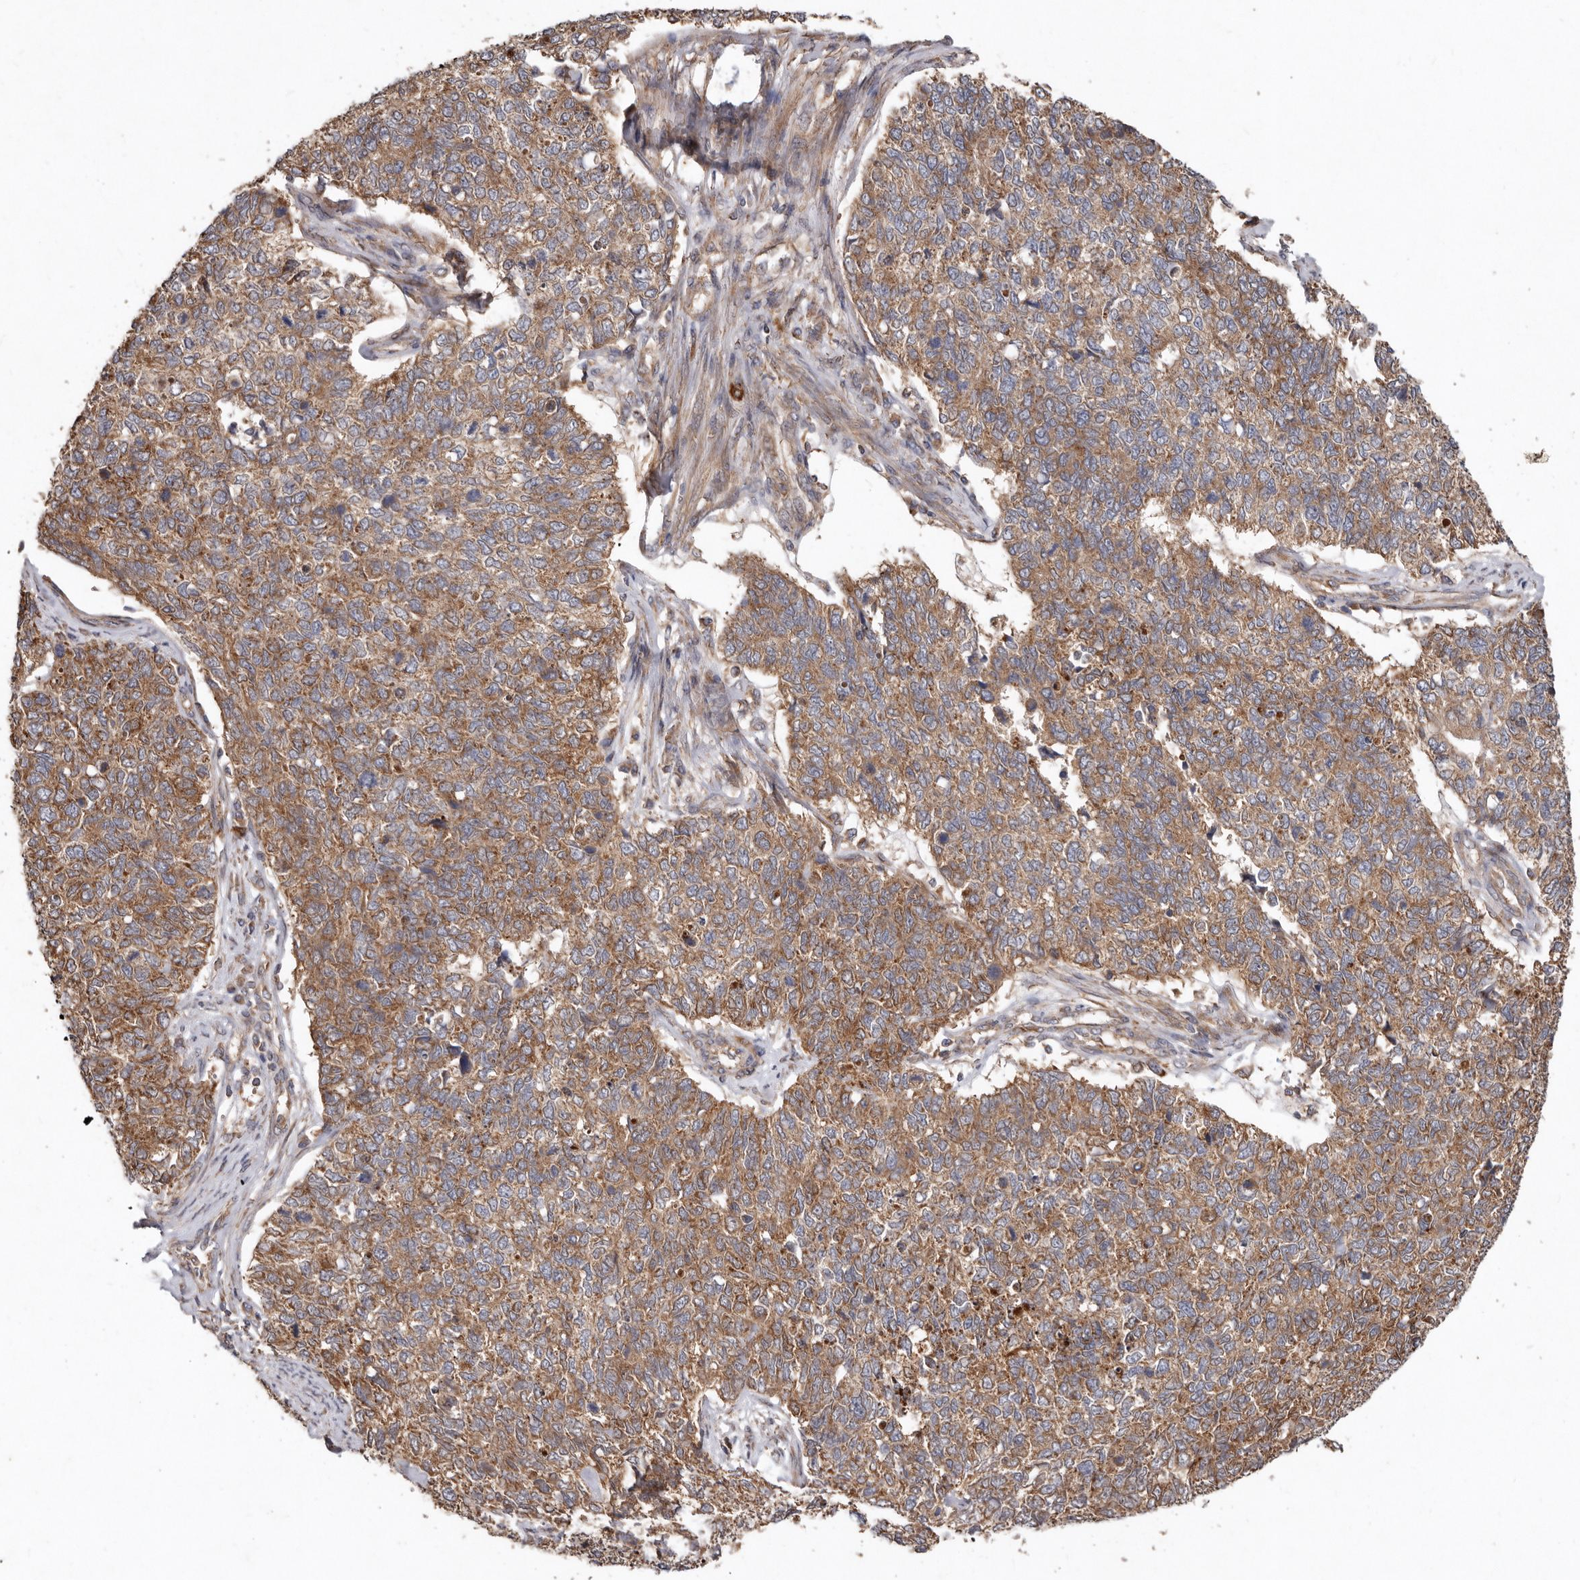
{"staining": {"intensity": "moderate", "quantity": ">75%", "location": "cytoplasmic/membranous"}, "tissue": "cervical cancer", "cell_type": "Tumor cells", "image_type": "cancer", "snomed": [{"axis": "morphology", "description": "Squamous cell carcinoma, NOS"}, {"axis": "topography", "description": "Cervix"}], "caption": "Immunohistochemistry of cervical cancer exhibits medium levels of moderate cytoplasmic/membranous staining in approximately >75% of tumor cells.", "gene": "GOT1L1", "patient": {"sex": "female", "age": 63}}